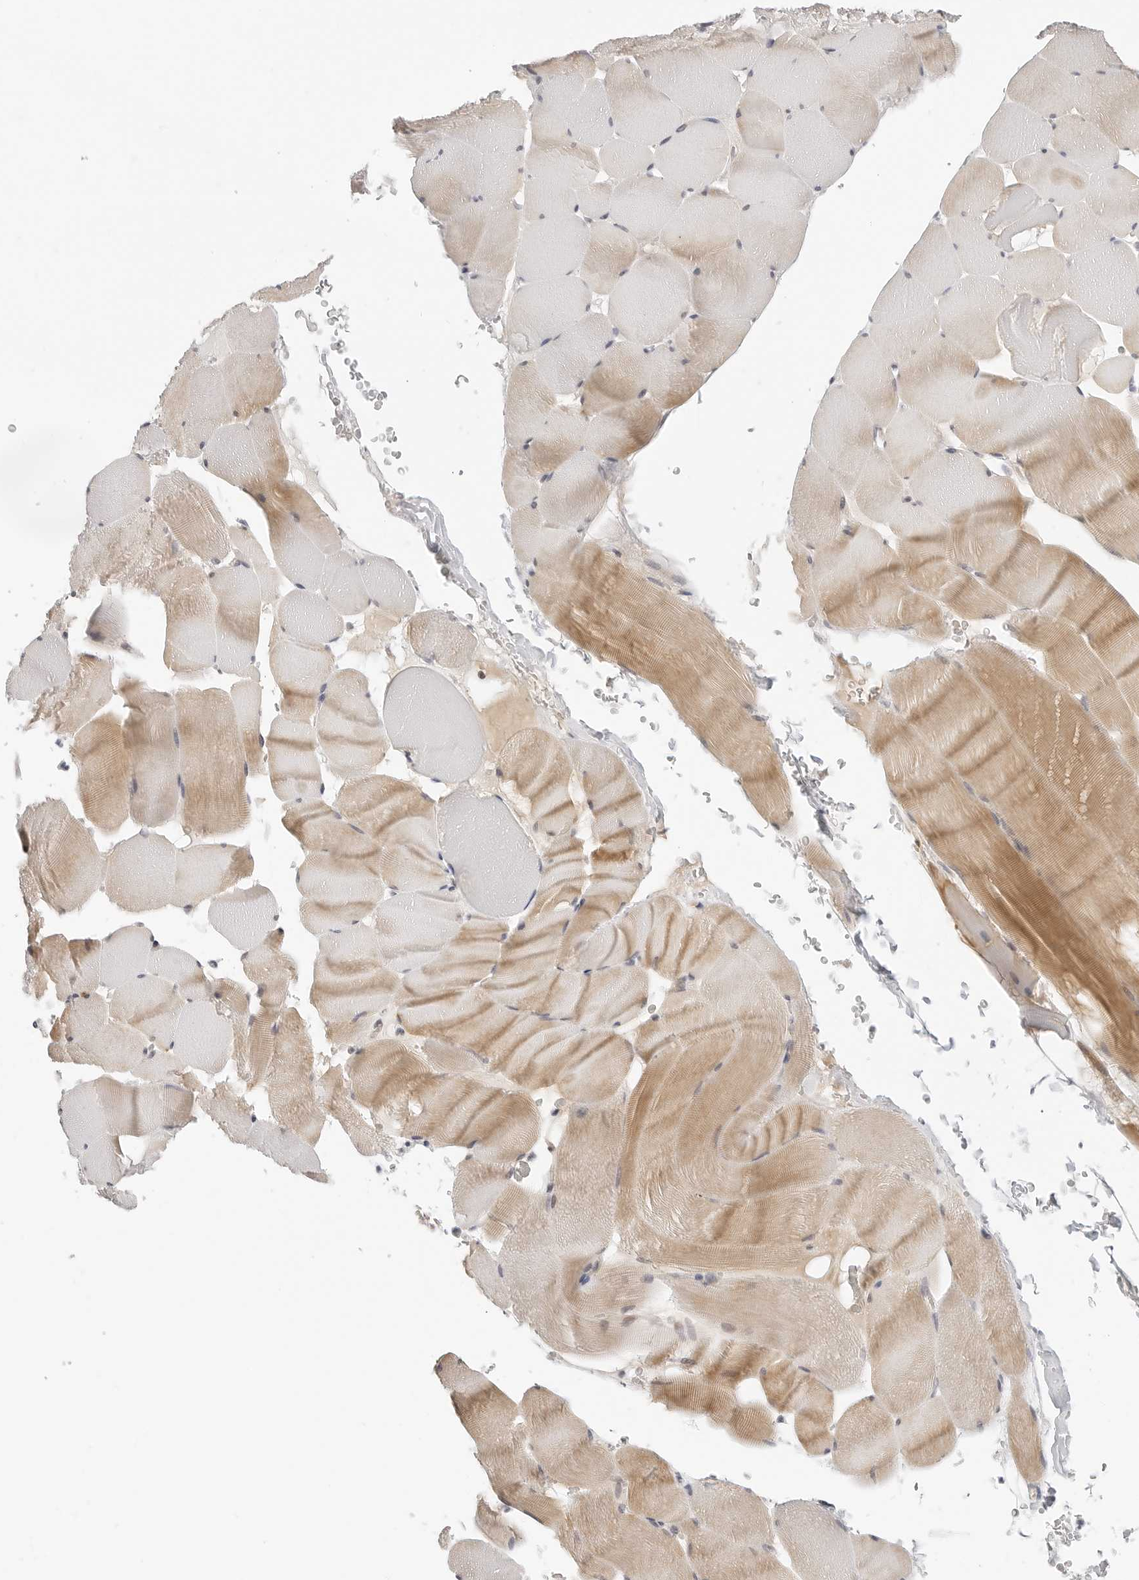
{"staining": {"intensity": "weak", "quantity": ">75%", "location": "cytoplasmic/membranous"}, "tissue": "skeletal muscle", "cell_type": "Myocytes", "image_type": "normal", "snomed": [{"axis": "morphology", "description": "Normal tissue, NOS"}, {"axis": "topography", "description": "Skeletal muscle"}], "caption": "This is a histology image of immunohistochemistry staining of normal skeletal muscle, which shows weak expression in the cytoplasmic/membranous of myocytes.", "gene": "TSEN2", "patient": {"sex": "male", "age": 62}}